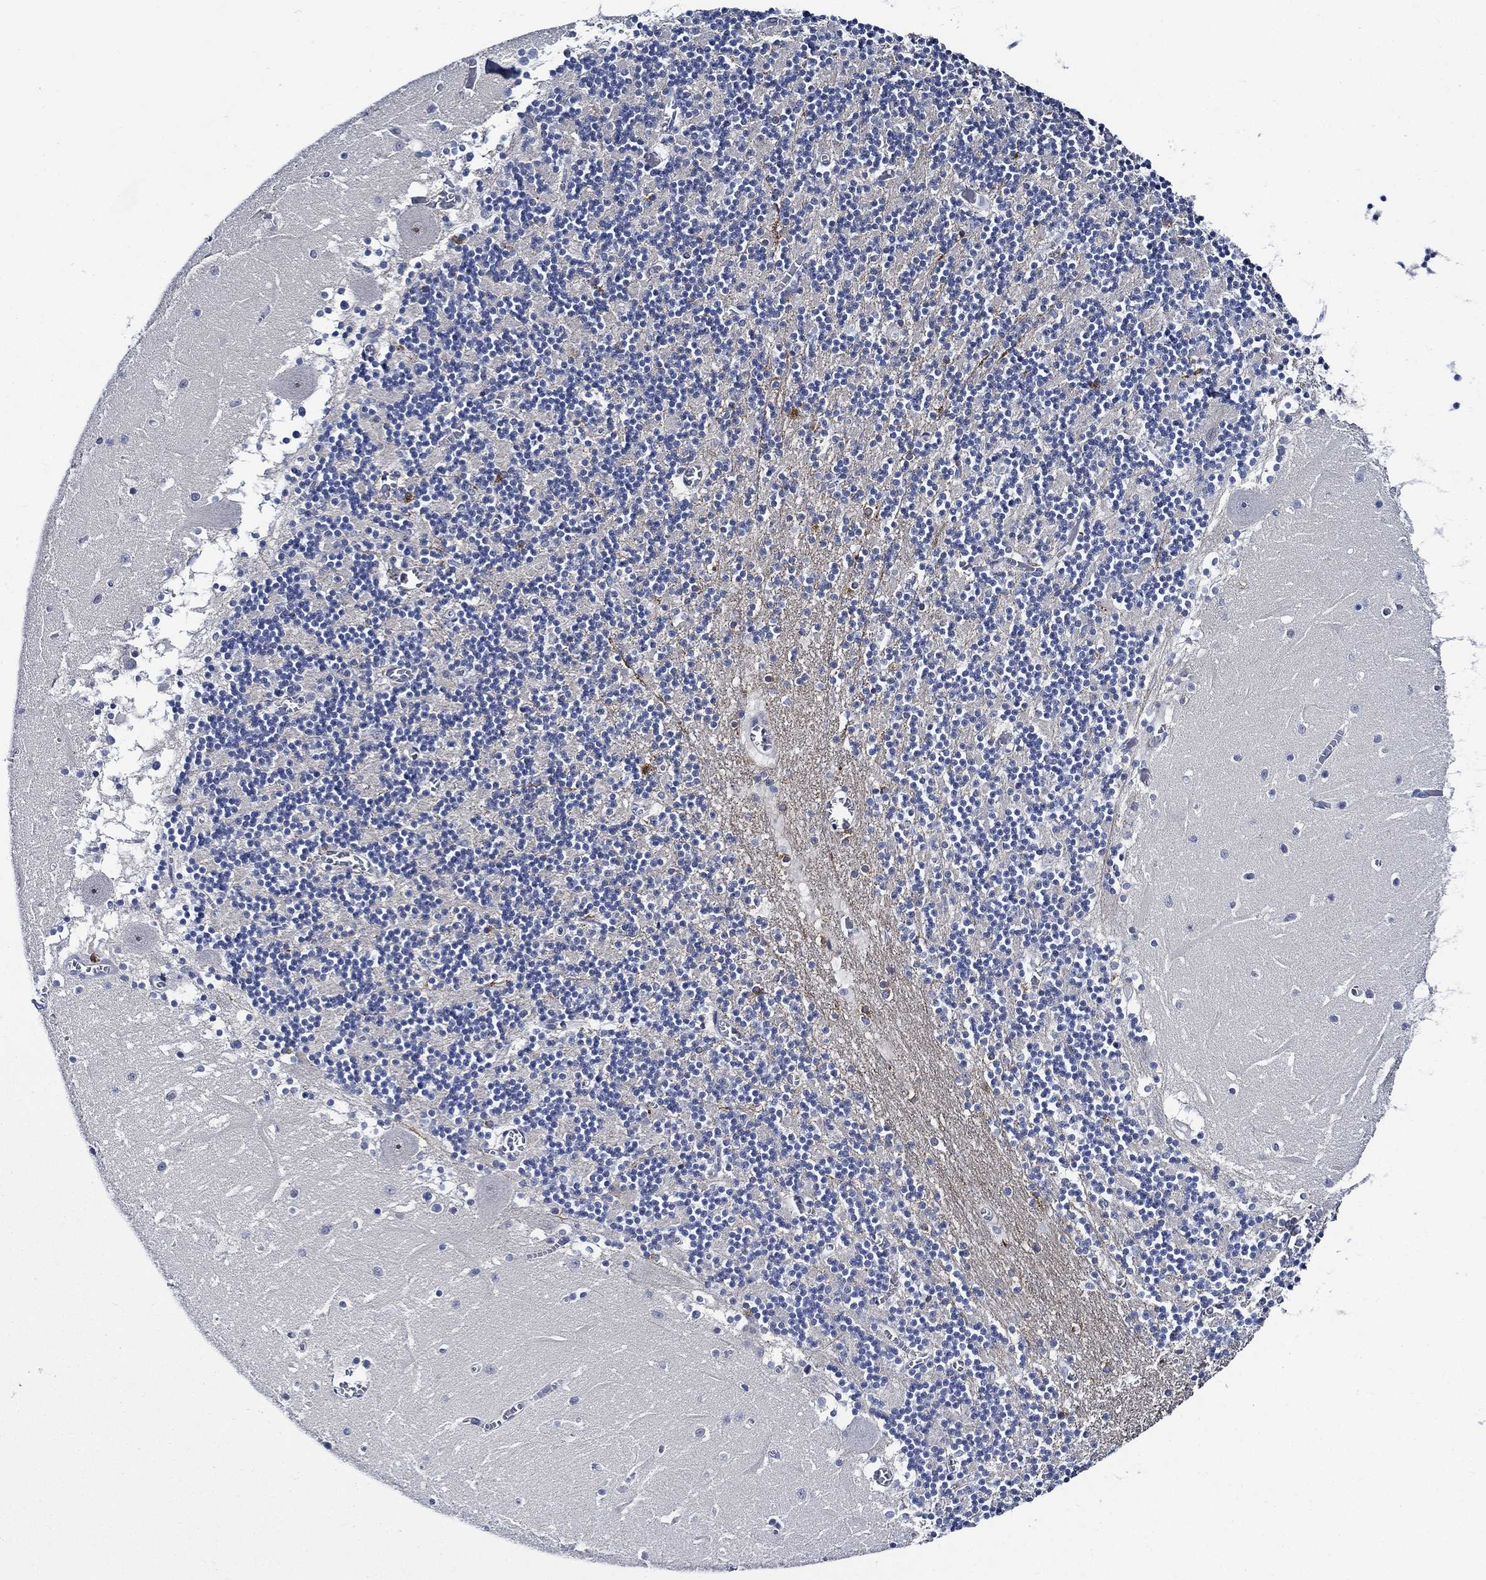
{"staining": {"intensity": "negative", "quantity": "none", "location": "none"}, "tissue": "cerebellum", "cell_type": "Cells in granular layer", "image_type": "normal", "snomed": [{"axis": "morphology", "description": "Normal tissue, NOS"}, {"axis": "topography", "description": "Cerebellum"}], "caption": "Unremarkable cerebellum was stained to show a protein in brown. There is no significant staining in cells in granular layer. (DAB (3,3'-diaminobenzidine) immunohistochemistry (IHC) visualized using brightfield microscopy, high magnification).", "gene": "C8orf48", "patient": {"sex": "female", "age": 28}}